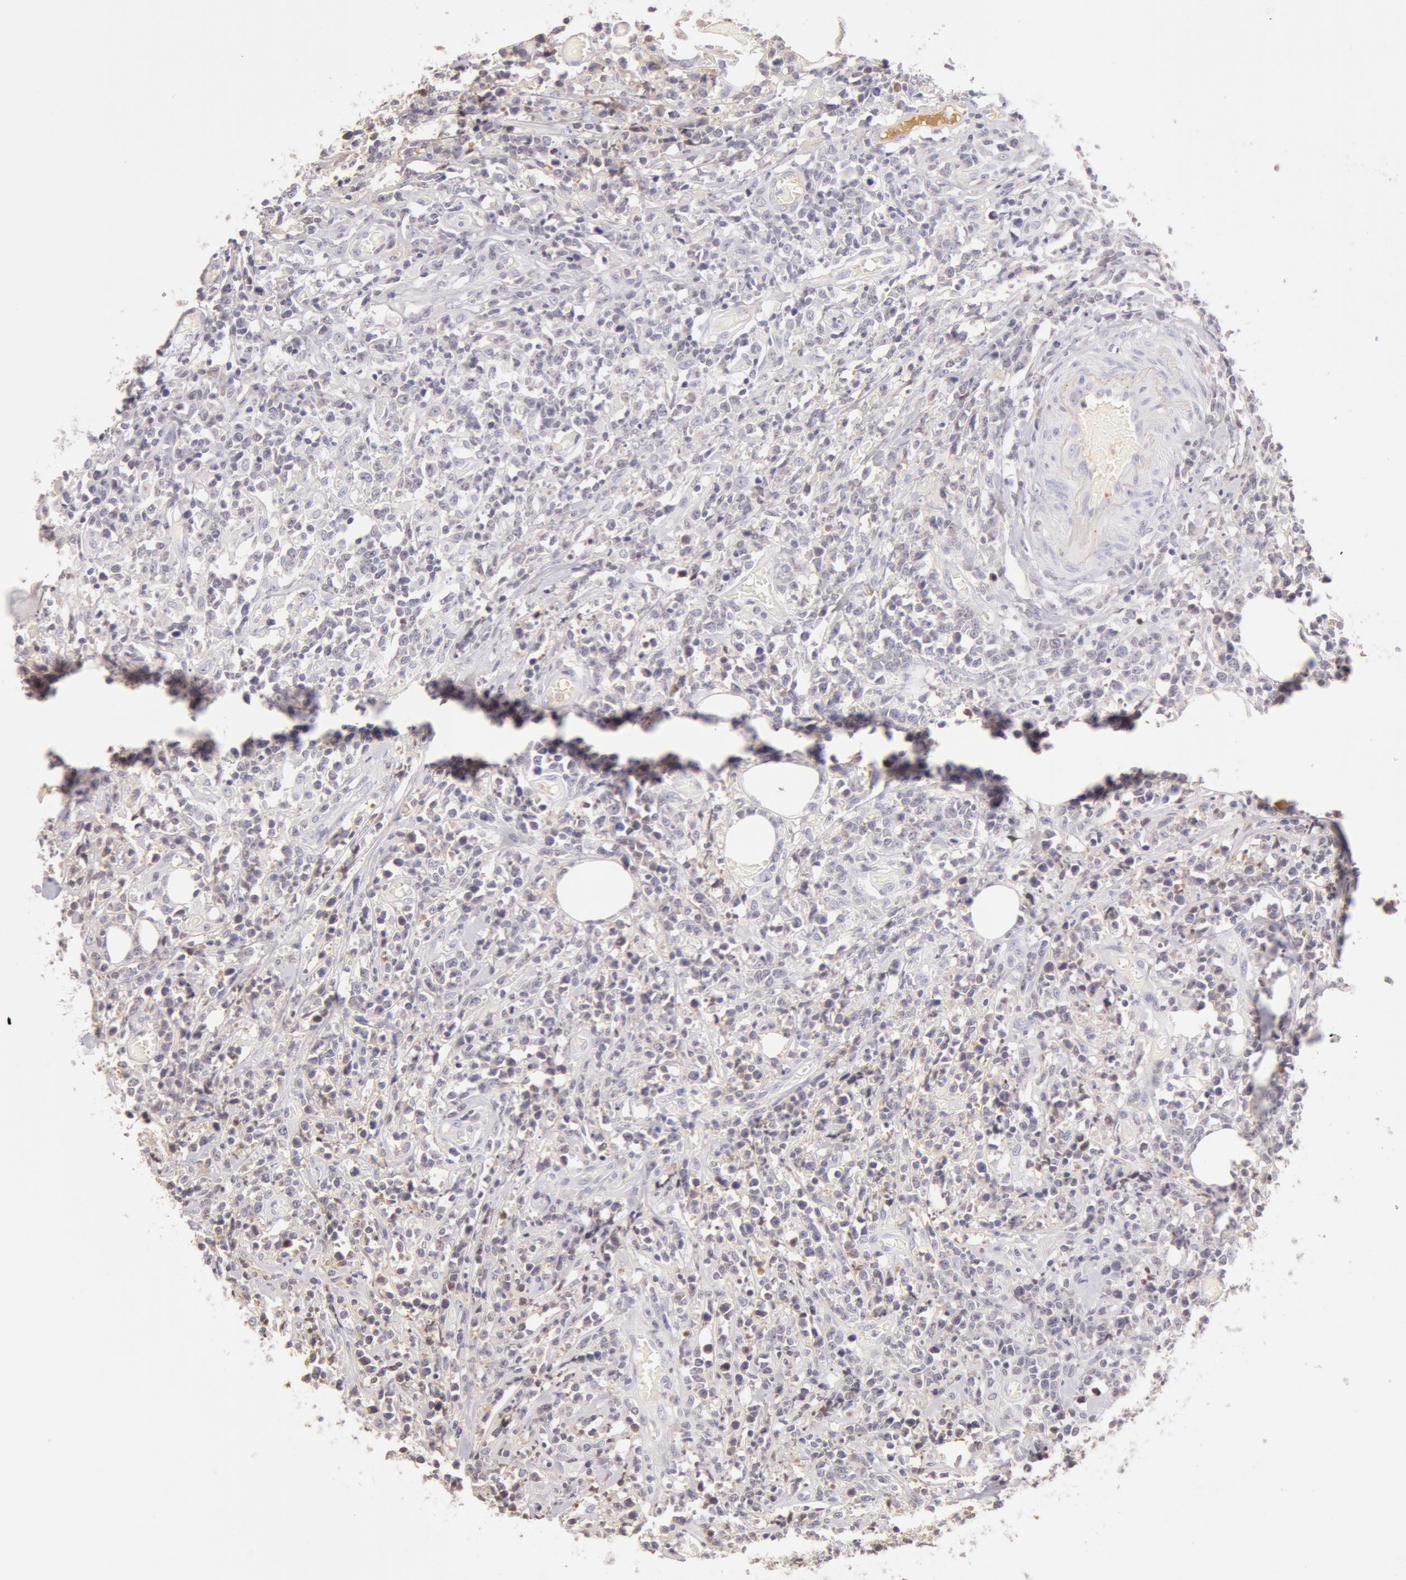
{"staining": {"intensity": "negative", "quantity": "none", "location": "none"}, "tissue": "lymphoma", "cell_type": "Tumor cells", "image_type": "cancer", "snomed": [{"axis": "morphology", "description": "Malignant lymphoma, non-Hodgkin's type, High grade"}, {"axis": "topography", "description": "Colon"}], "caption": "This image is of lymphoma stained with IHC to label a protein in brown with the nuclei are counter-stained blue. There is no expression in tumor cells. (DAB immunohistochemistry with hematoxylin counter stain).", "gene": "AHSG", "patient": {"sex": "male", "age": 82}}